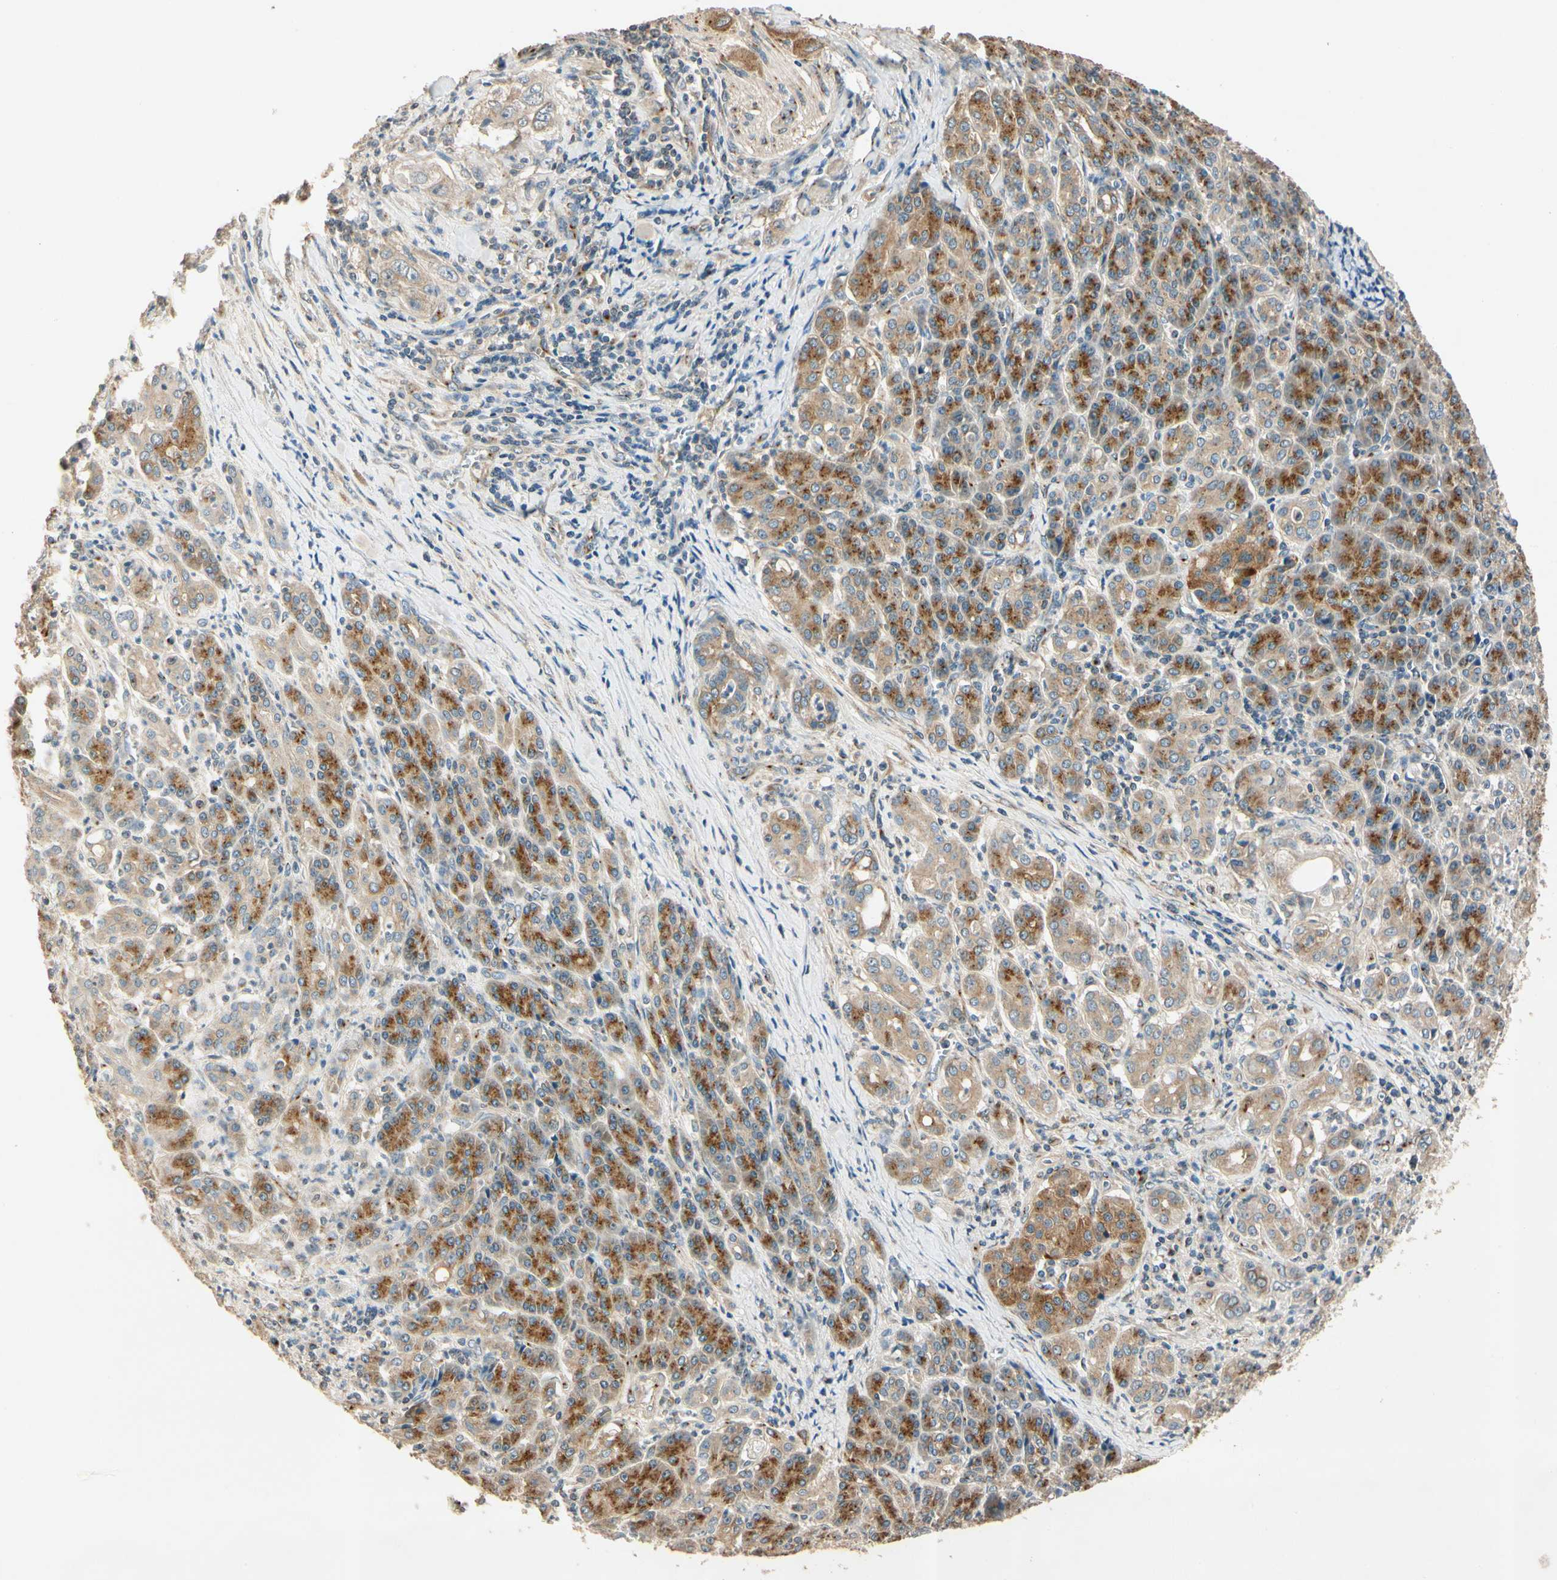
{"staining": {"intensity": "moderate", "quantity": ">75%", "location": "cytoplasmic/membranous"}, "tissue": "pancreatic cancer", "cell_type": "Tumor cells", "image_type": "cancer", "snomed": [{"axis": "morphology", "description": "Adenocarcinoma, NOS"}, {"axis": "topography", "description": "Pancreas"}], "caption": "Immunohistochemical staining of human pancreatic adenocarcinoma shows medium levels of moderate cytoplasmic/membranous protein expression in about >75% of tumor cells. (DAB IHC, brown staining for protein, blue staining for nuclei).", "gene": "AKAP9", "patient": {"sex": "male", "age": 70}}